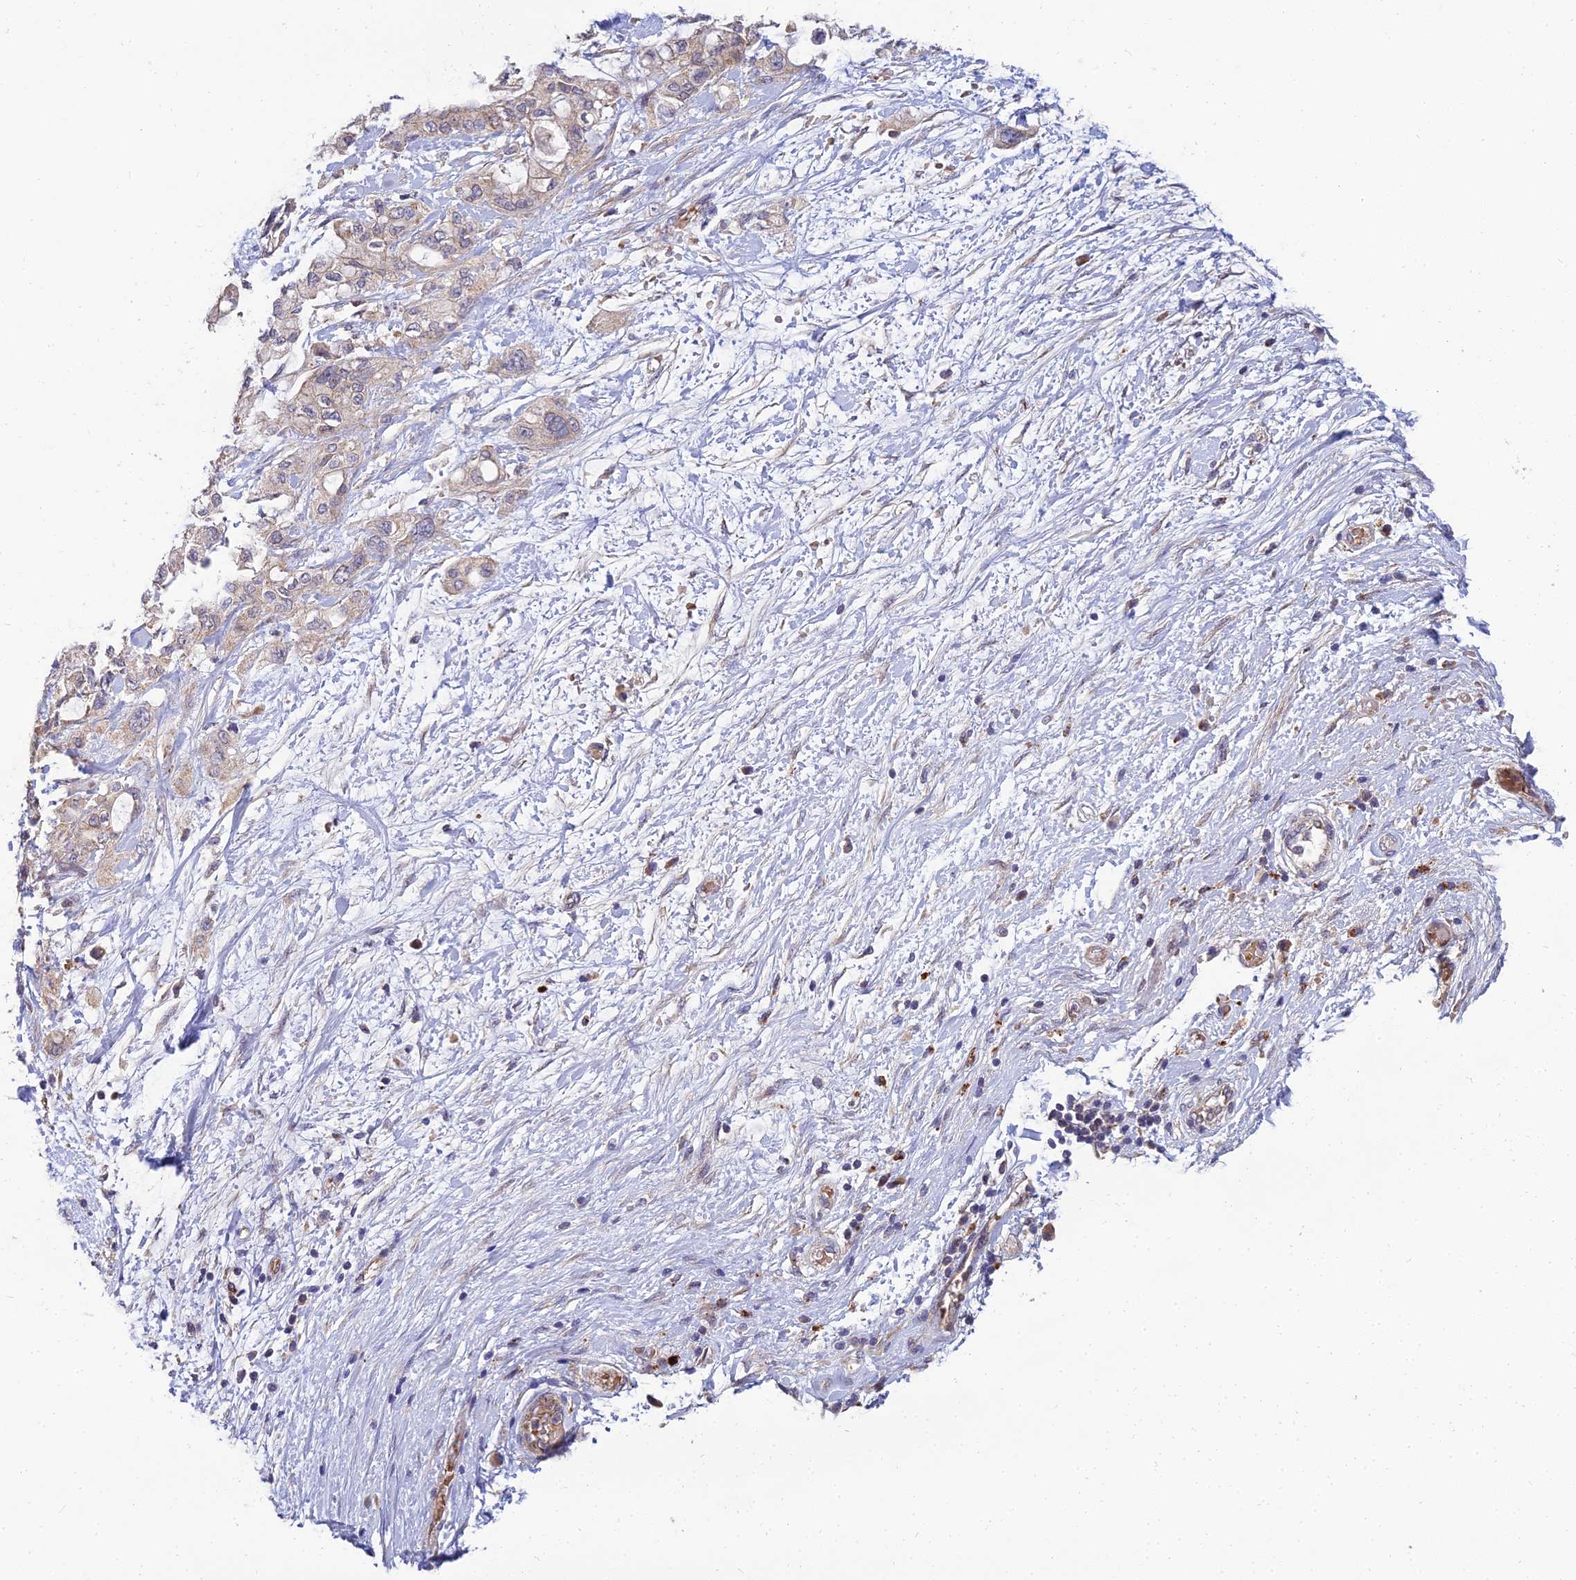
{"staining": {"intensity": "negative", "quantity": "none", "location": "none"}, "tissue": "pancreatic cancer", "cell_type": "Tumor cells", "image_type": "cancer", "snomed": [{"axis": "morphology", "description": "Inflammation, NOS"}, {"axis": "morphology", "description": "Adenocarcinoma, NOS"}, {"axis": "topography", "description": "Pancreas"}], "caption": "Tumor cells are negative for protein expression in human adenocarcinoma (pancreatic).", "gene": "NPY", "patient": {"sex": "female", "age": 56}}